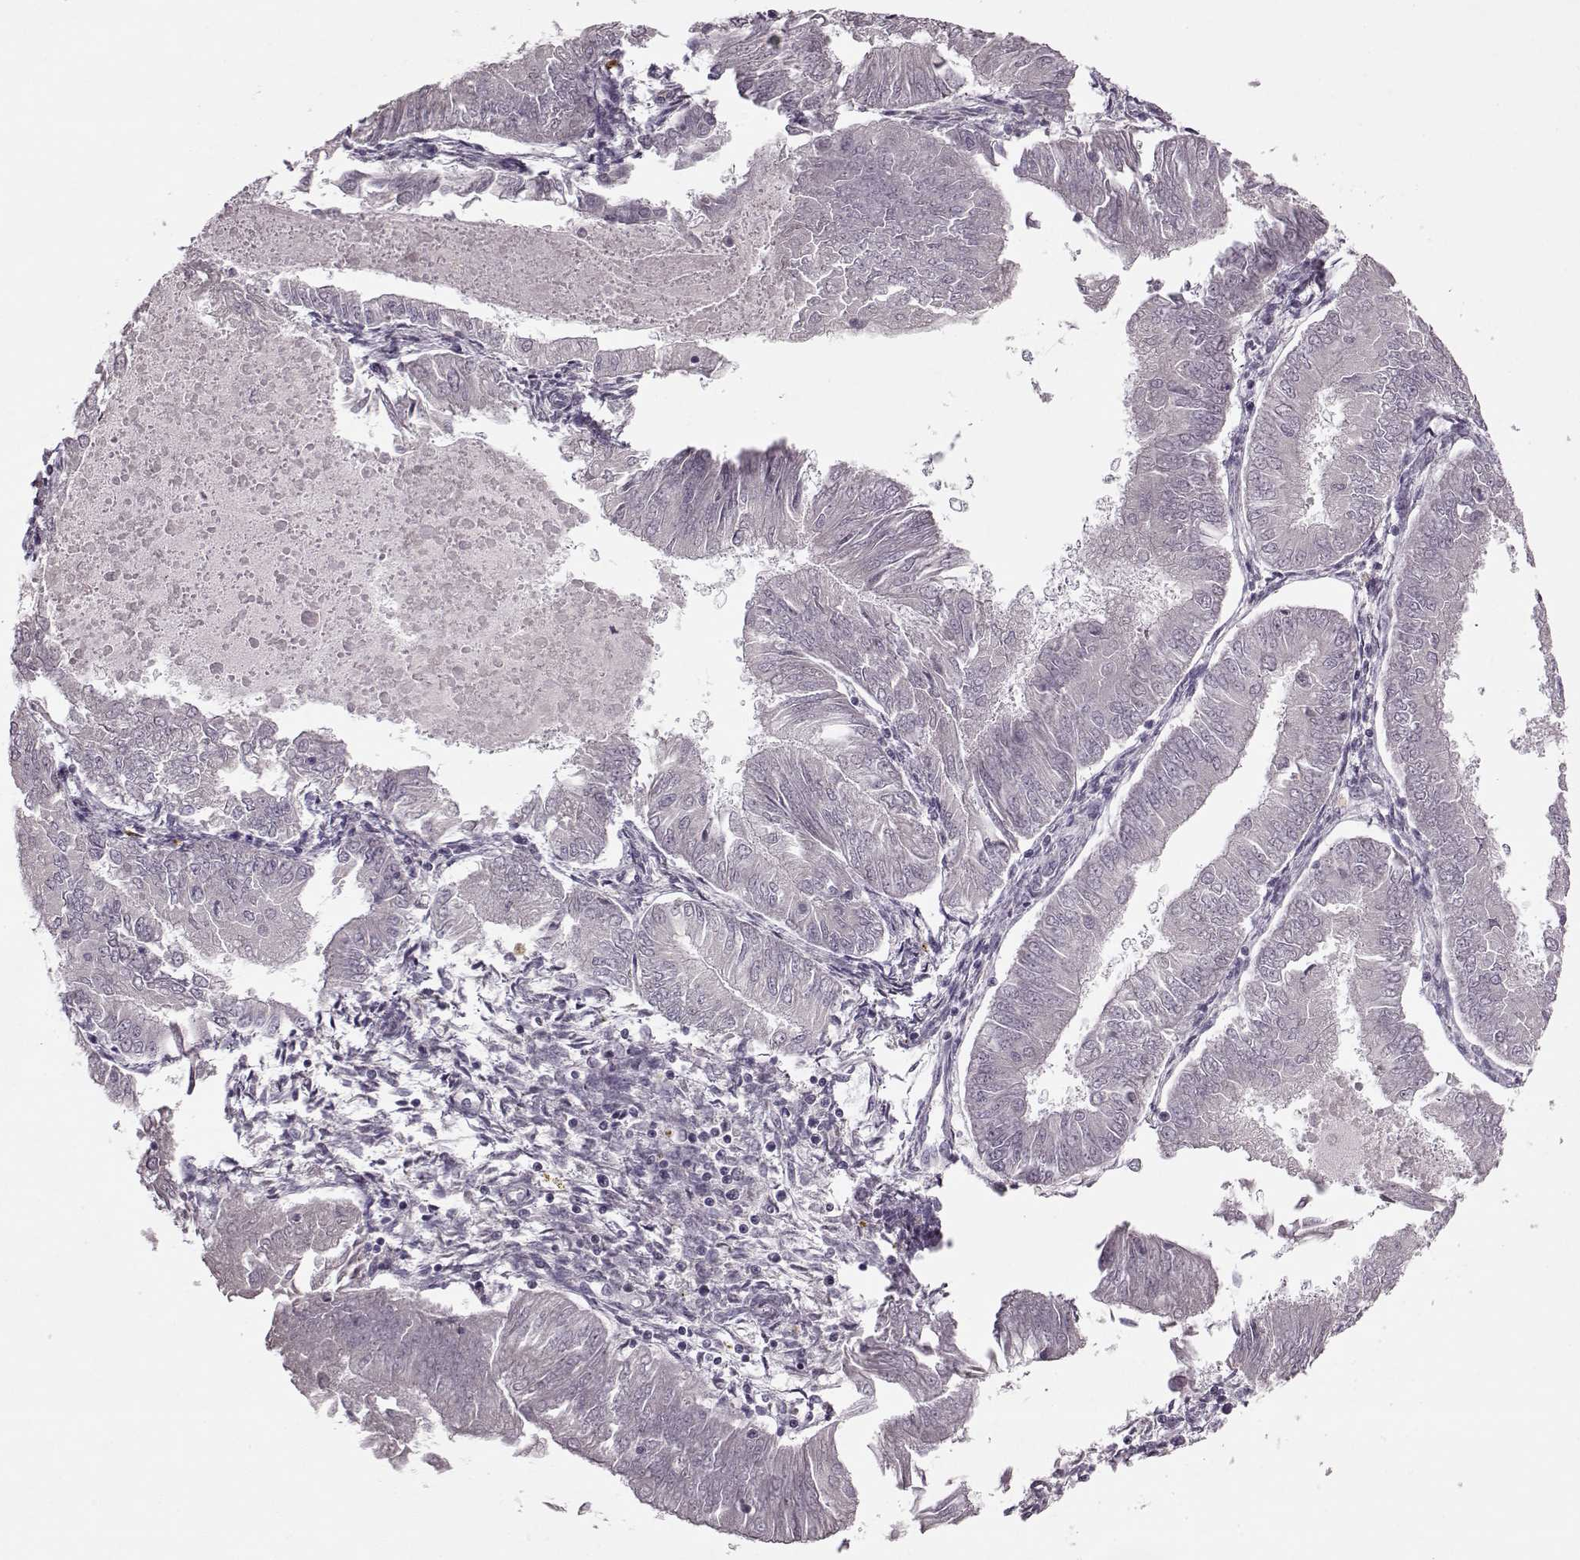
{"staining": {"intensity": "negative", "quantity": "none", "location": "none"}, "tissue": "endometrial cancer", "cell_type": "Tumor cells", "image_type": "cancer", "snomed": [{"axis": "morphology", "description": "Adenocarcinoma, NOS"}, {"axis": "topography", "description": "Endometrium"}], "caption": "Human endometrial adenocarcinoma stained for a protein using immunohistochemistry shows no positivity in tumor cells.", "gene": "ACOT11", "patient": {"sex": "female", "age": 53}}